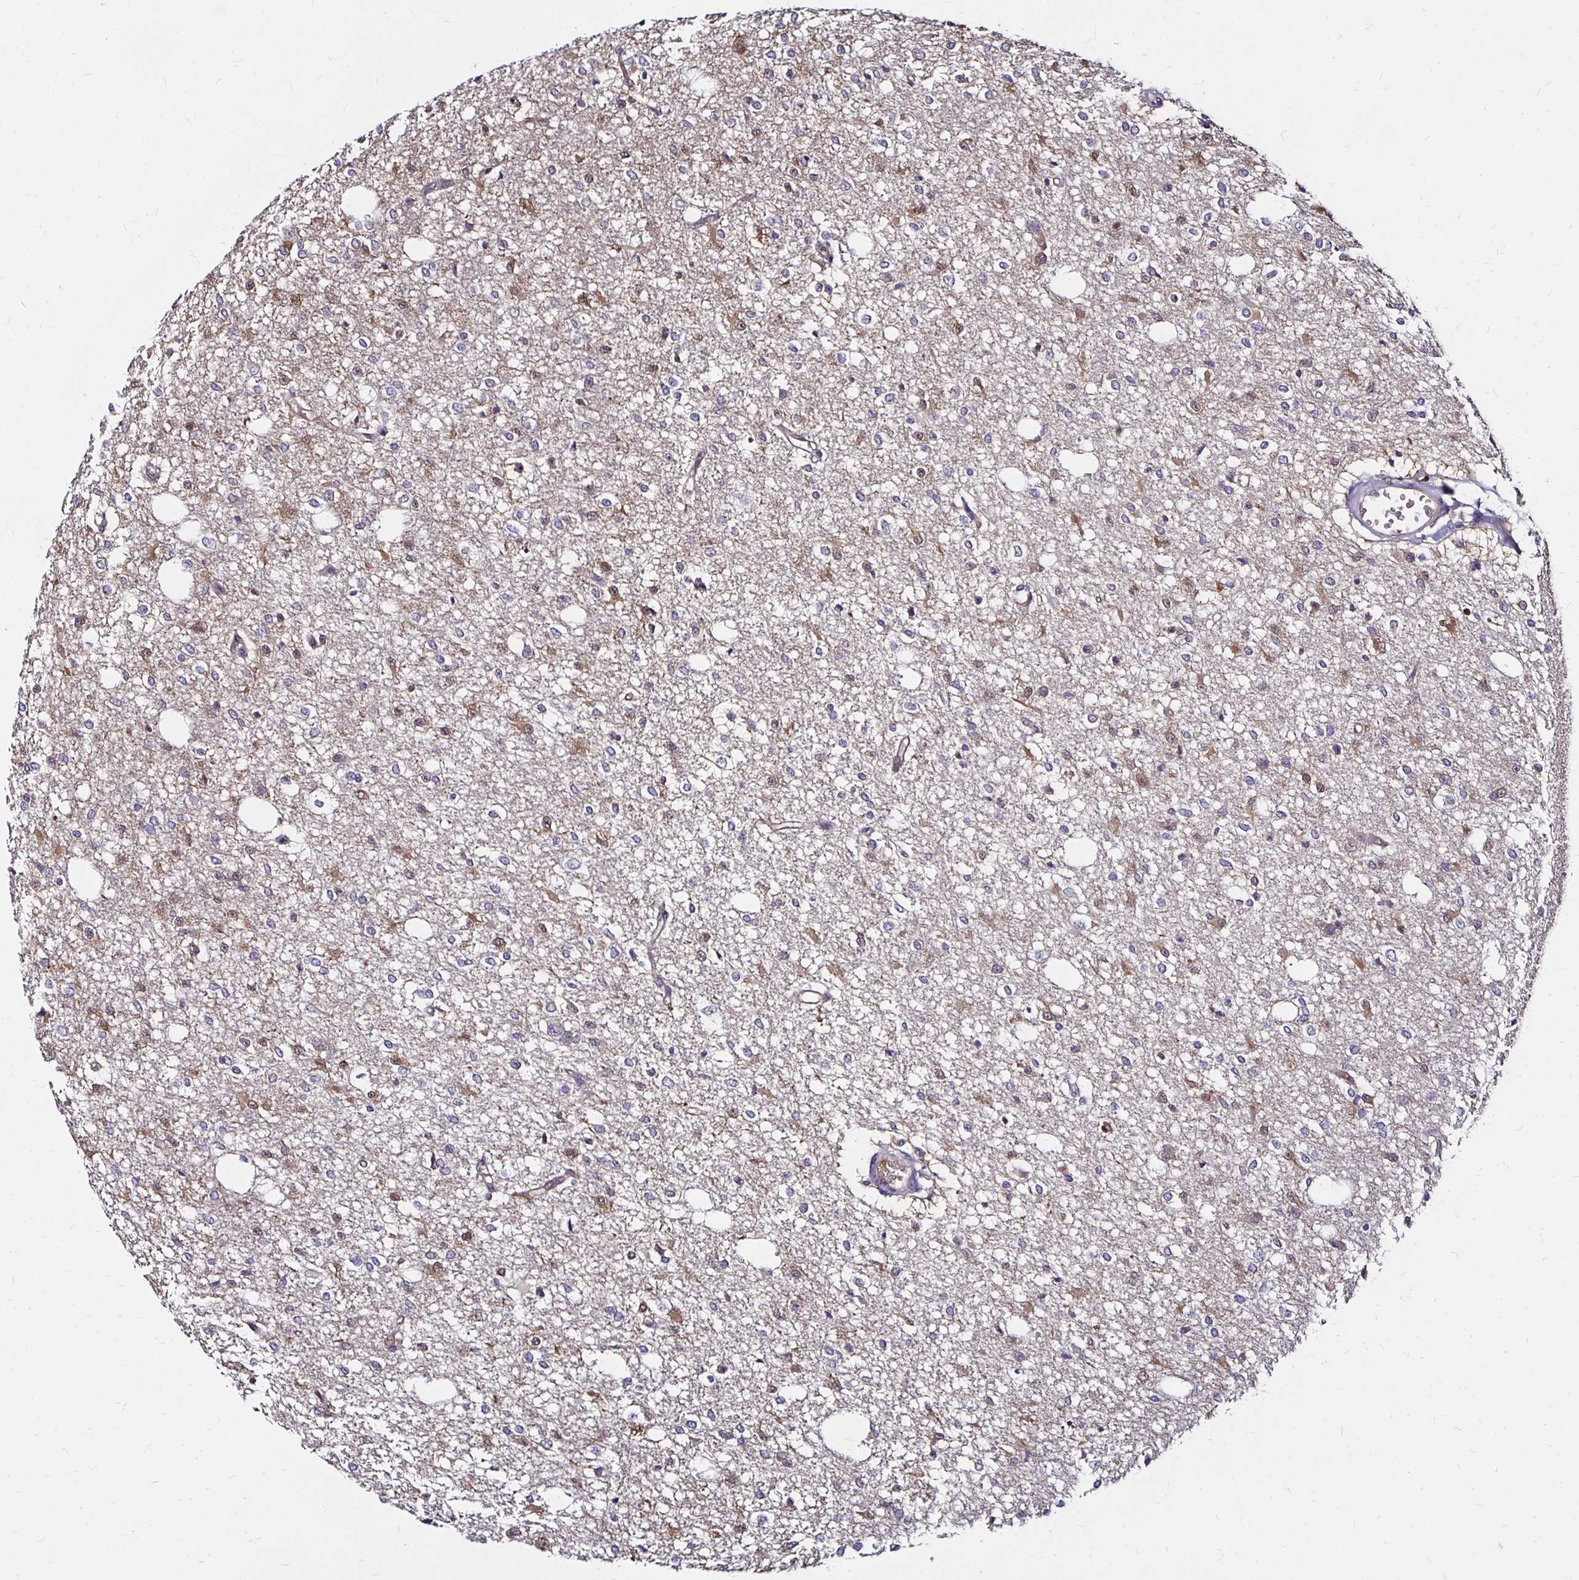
{"staining": {"intensity": "weak", "quantity": "25%-75%", "location": "cytoplasmic/membranous"}, "tissue": "glioma", "cell_type": "Tumor cells", "image_type": "cancer", "snomed": [{"axis": "morphology", "description": "Glioma, malignant, Low grade"}, {"axis": "topography", "description": "Brain"}], "caption": "An IHC histopathology image of neoplastic tissue is shown. Protein staining in brown labels weak cytoplasmic/membranous positivity in malignant low-grade glioma within tumor cells.", "gene": "TXN", "patient": {"sex": "male", "age": 26}}